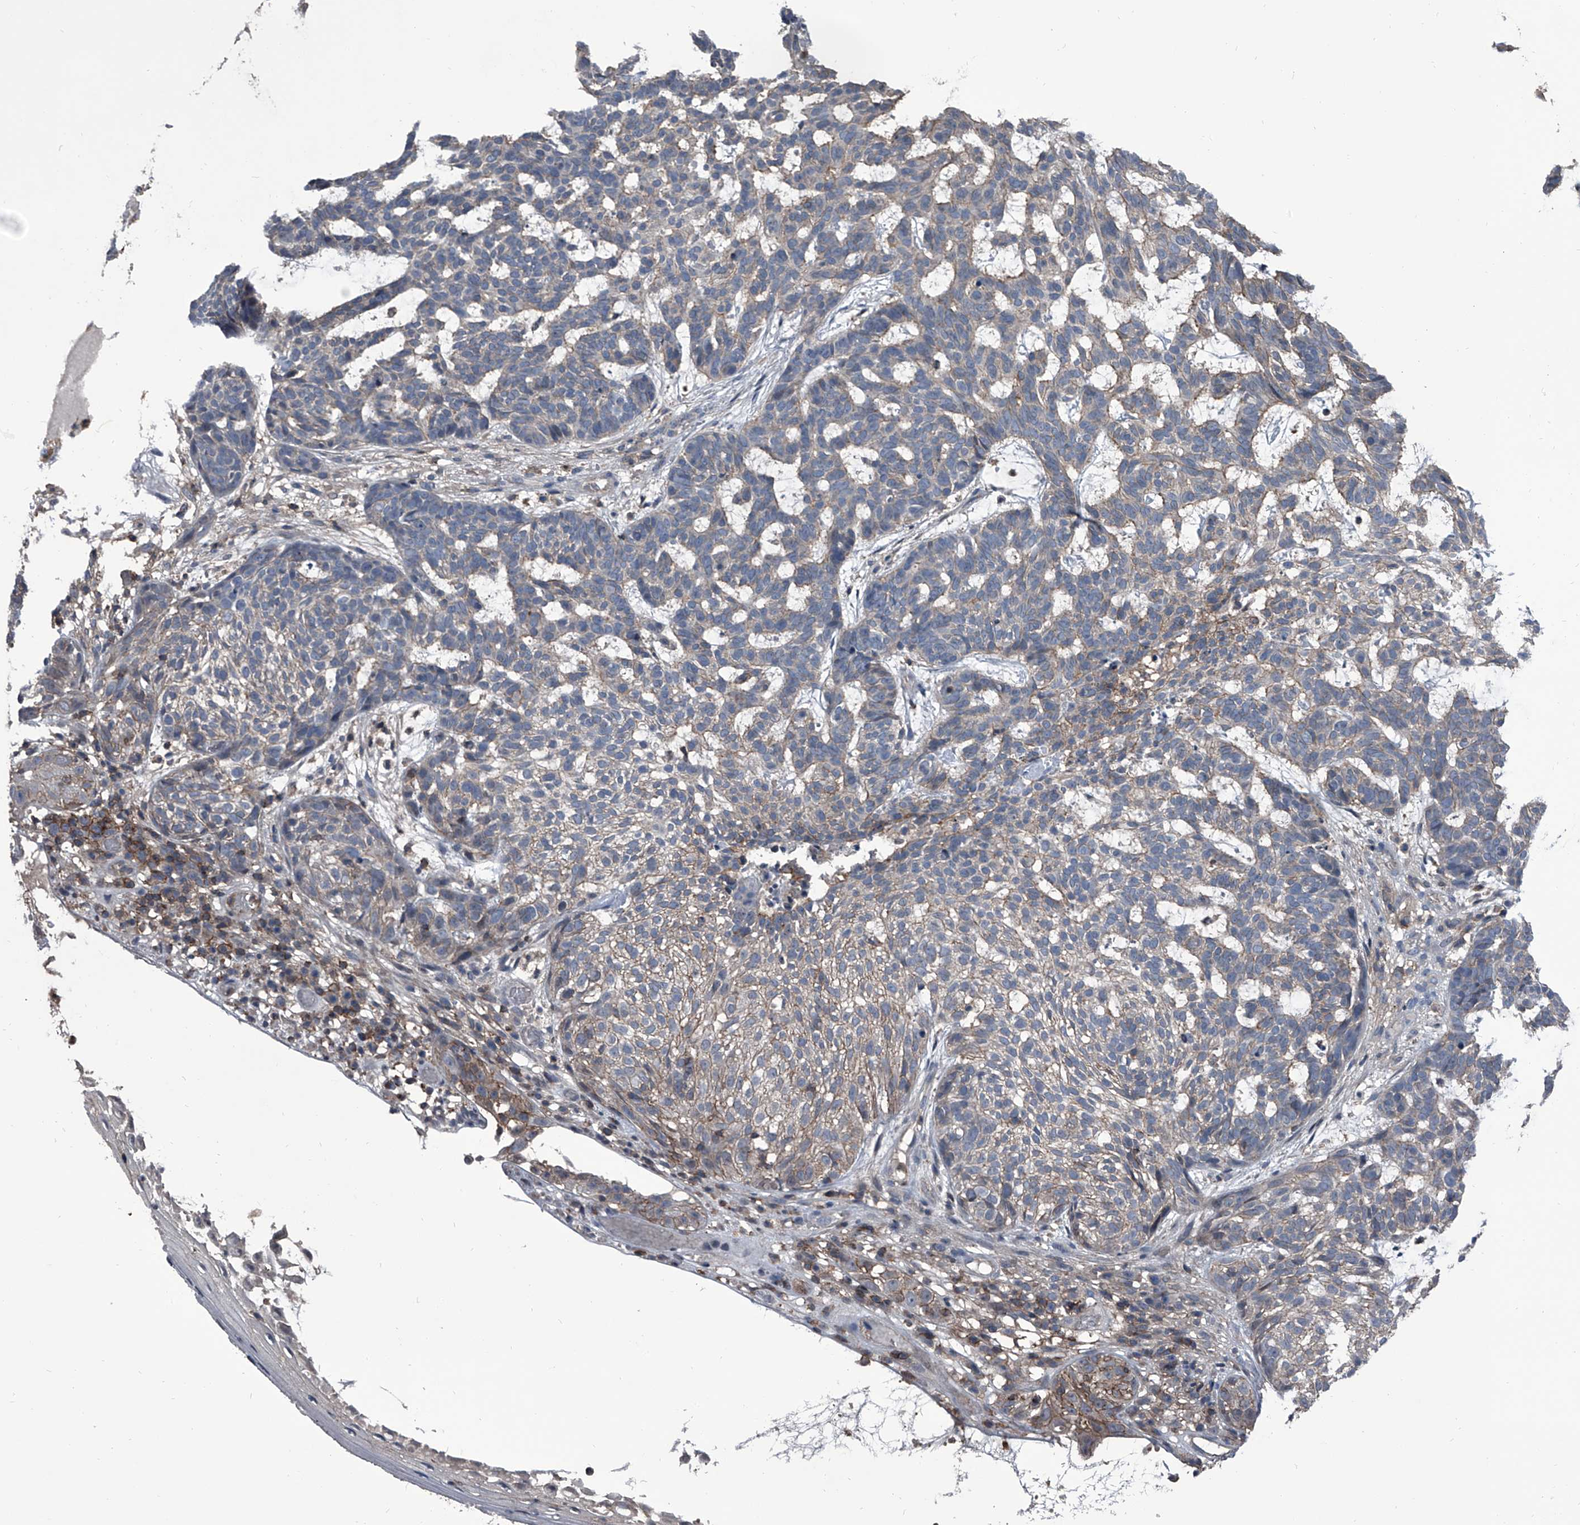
{"staining": {"intensity": "weak", "quantity": "<25%", "location": "cytoplasmic/membranous"}, "tissue": "skin cancer", "cell_type": "Tumor cells", "image_type": "cancer", "snomed": [{"axis": "morphology", "description": "Basal cell carcinoma"}, {"axis": "topography", "description": "Skin"}], "caption": "Skin basal cell carcinoma was stained to show a protein in brown. There is no significant expression in tumor cells.", "gene": "PIP5K1A", "patient": {"sex": "male", "age": 85}}